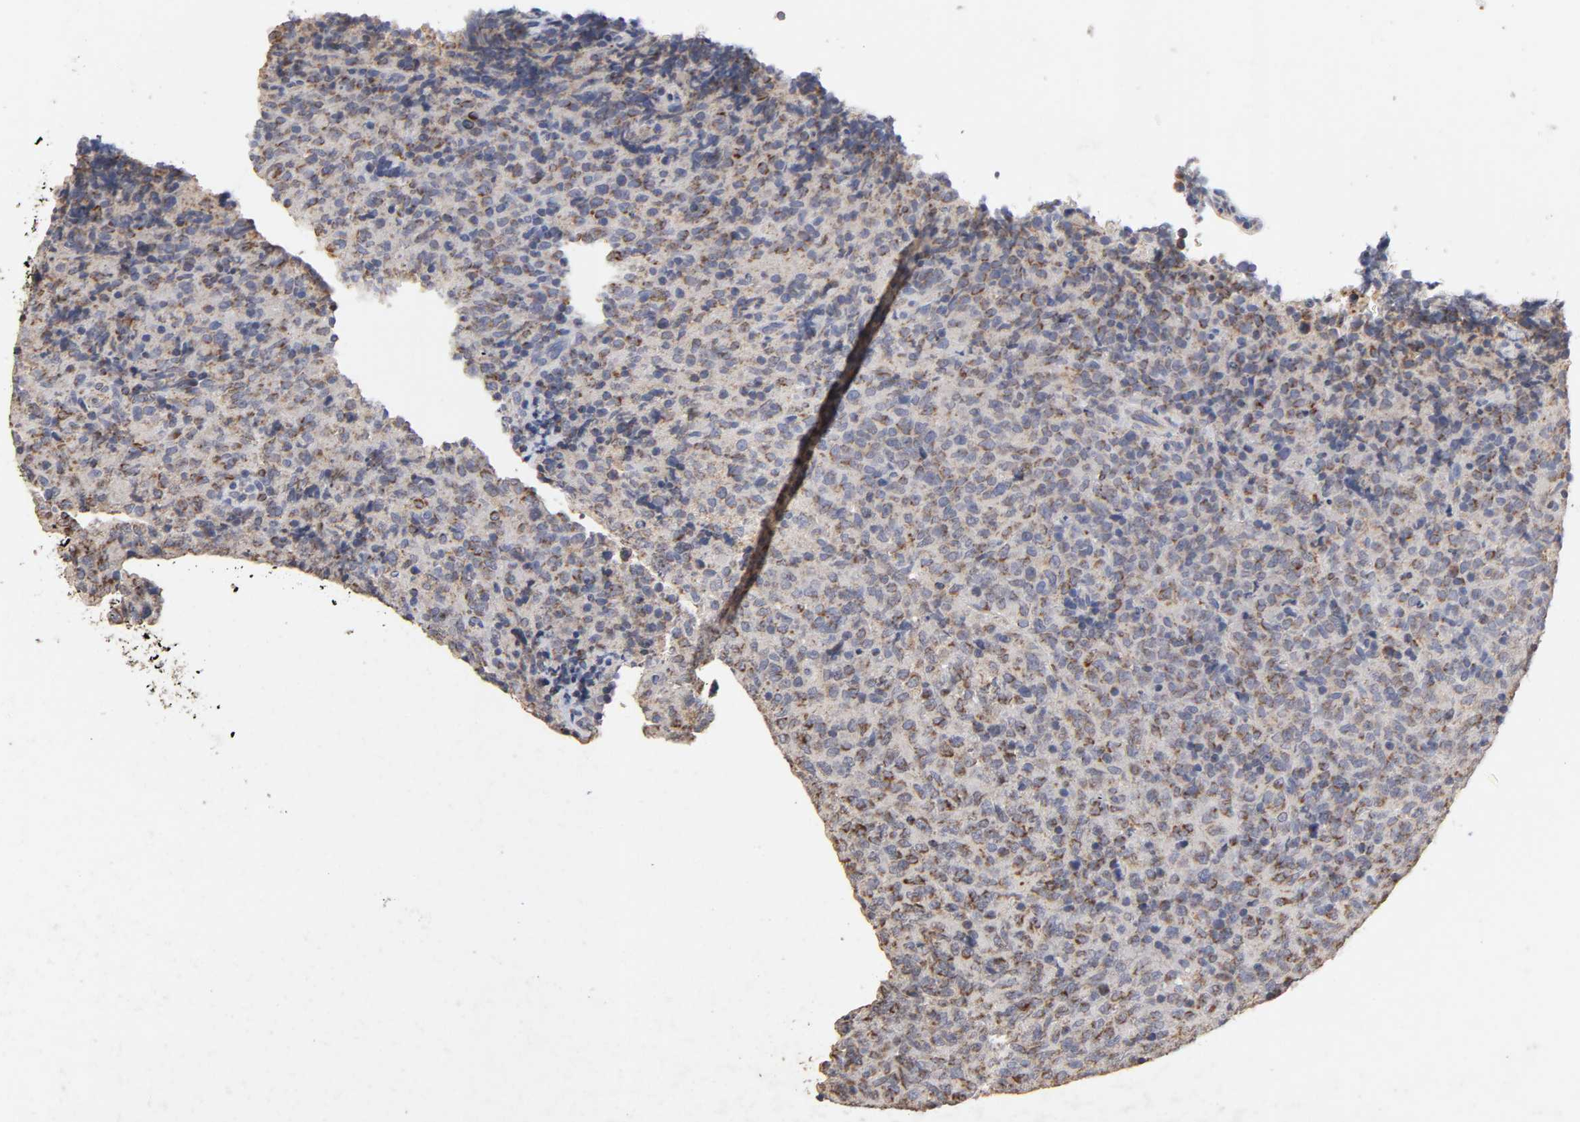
{"staining": {"intensity": "moderate", "quantity": "25%-75%", "location": "cytoplasmic/membranous"}, "tissue": "lymphoma", "cell_type": "Tumor cells", "image_type": "cancer", "snomed": [{"axis": "morphology", "description": "Malignant lymphoma, non-Hodgkin's type, High grade"}, {"axis": "topography", "description": "Tonsil"}], "caption": "A high-resolution photomicrograph shows immunohistochemistry staining of lymphoma, which shows moderate cytoplasmic/membranous positivity in about 25%-75% of tumor cells.", "gene": "CYCS", "patient": {"sex": "female", "age": 36}}